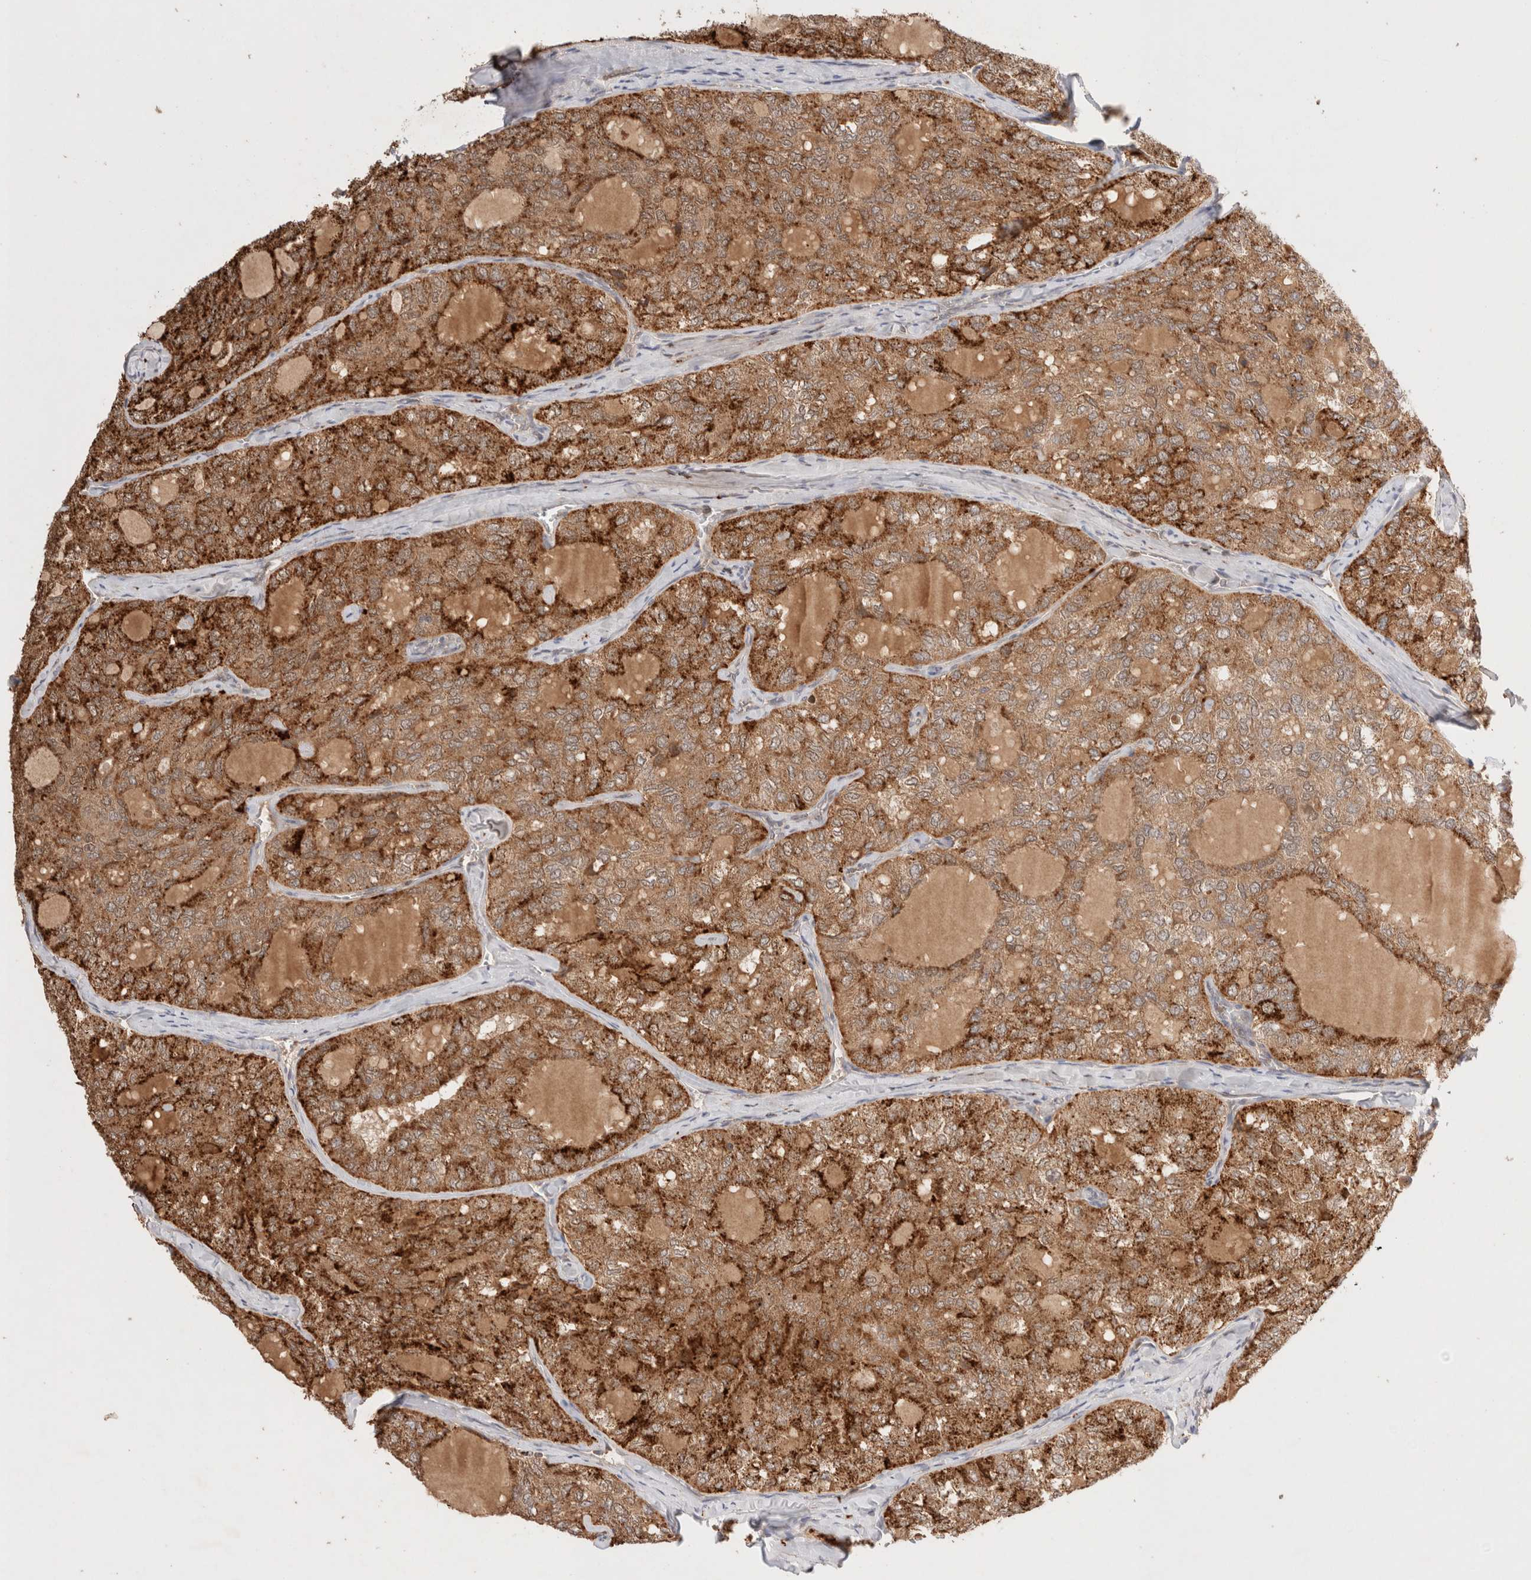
{"staining": {"intensity": "strong", "quantity": ">75%", "location": "cytoplasmic/membranous"}, "tissue": "thyroid cancer", "cell_type": "Tumor cells", "image_type": "cancer", "snomed": [{"axis": "morphology", "description": "Follicular adenoma carcinoma, NOS"}, {"axis": "topography", "description": "Thyroid gland"}], "caption": "Thyroid follicular adenoma carcinoma stained for a protein shows strong cytoplasmic/membranous positivity in tumor cells.", "gene": "CARNMT1", "patient": {"sex": "male", "age": 75}}